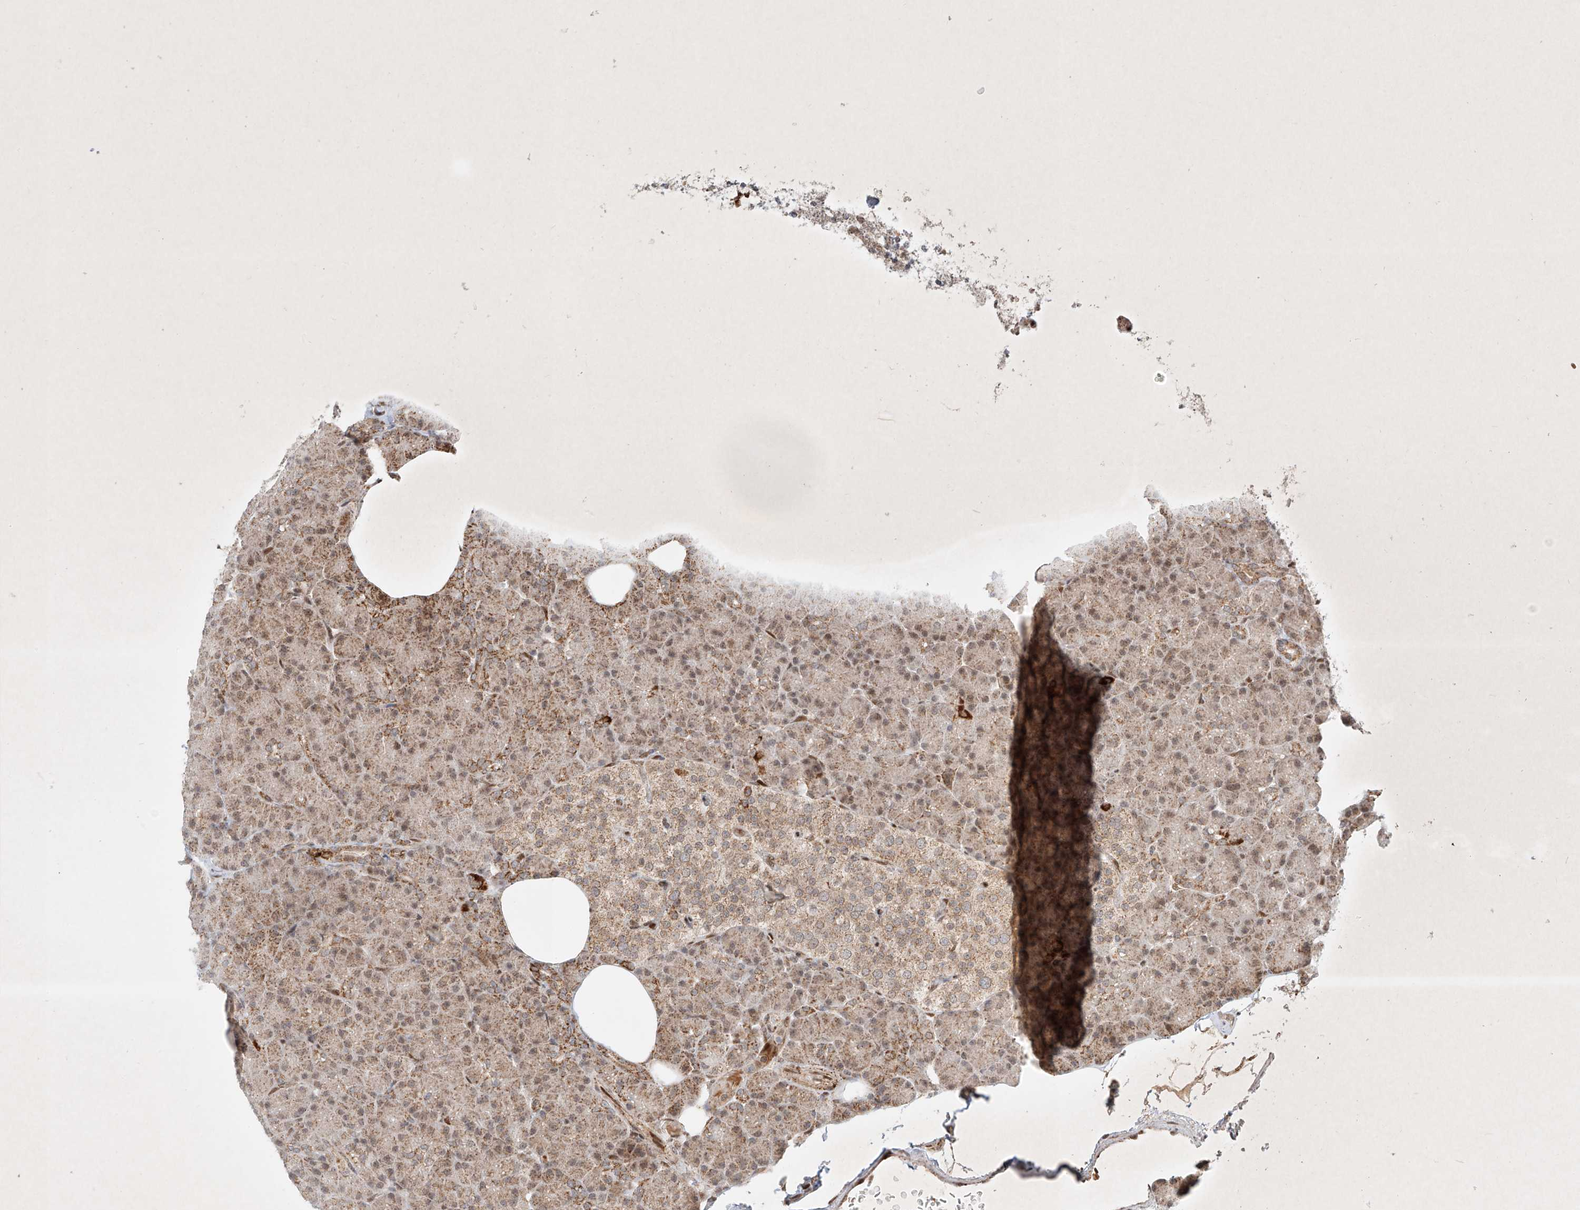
{"staining": {"intensity": "moderate", "quantity": "25%-75%", "location": "cytoplasmic/membranous,nuclear"}, "tissue": "pancreas", "cell_type": "Exocrine glandular cells", "image_type": "normal", "snomed": [{"axis": "morphology", "description": "Normal tissue, NOS"}, {"axis": "topography", "description": "Pancreas"}], "caption": "Immunohistochemical staining of normal pancreas exhibits moderate cytoplasmic/membranous,nuclear protein expression in about 25%-75% of exocrine glandular cells. (DAB = brown stain, brightfield microscopy at high magnification).", "gene": "EPG5", "patient": {"sex": "female", "age": 43}}